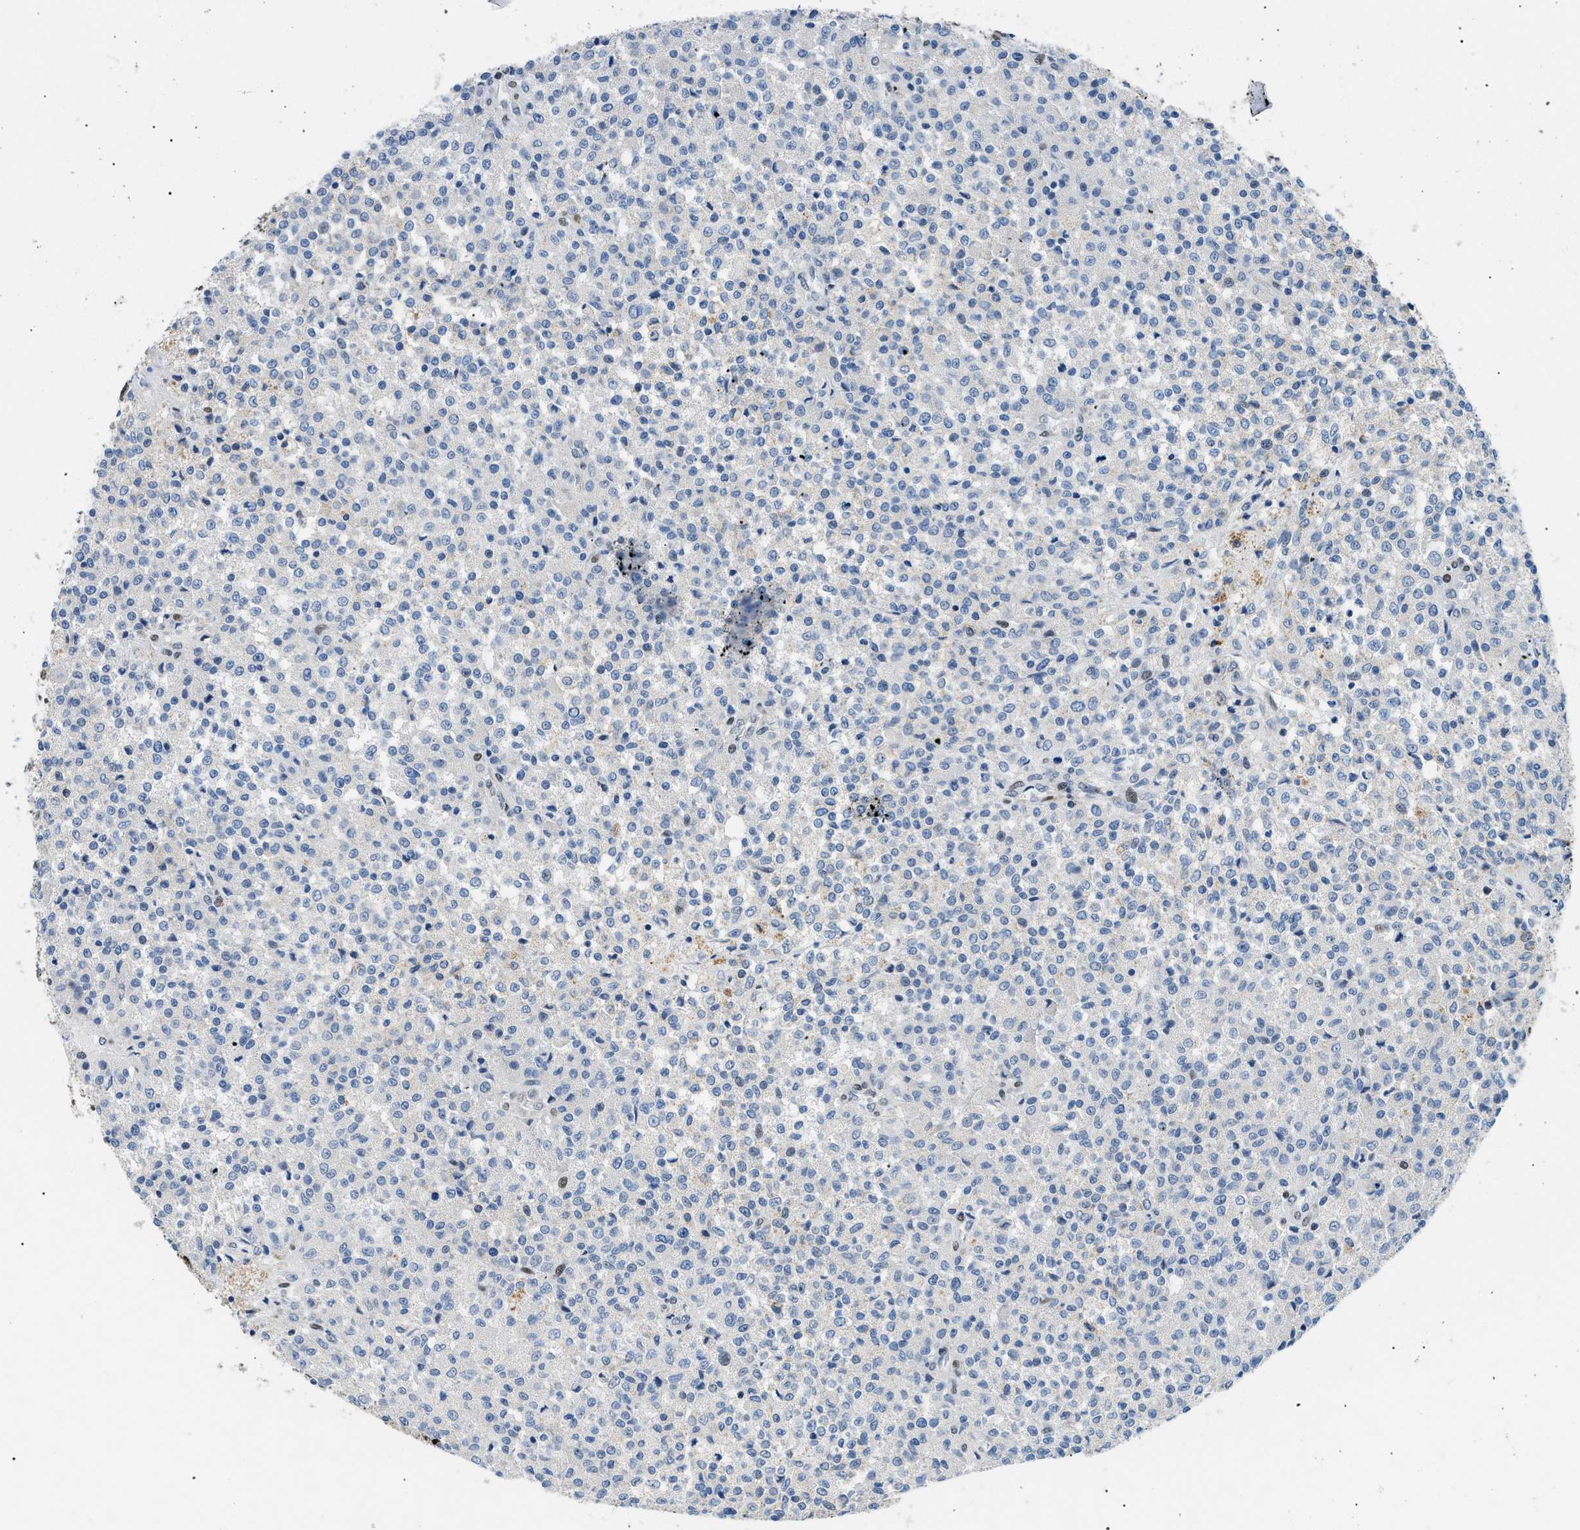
{"staining": {"intensity": "negative", "quantity": "none", "location": "none"}, "tissue": "testis cancer", "cell_type": "Tumor cells", "image_type": "cancer", "snomed": [{"axis": "morphology", "description": "Seminoma, NOS"}, {"axis": "topography", "description": "Testis"}], "caption": "Photomicrograph shows no significant protein expression in tumor cells of testis cancer.", "gene": "SMARCC1", "patient": {"sex": "male", "age": 59}}